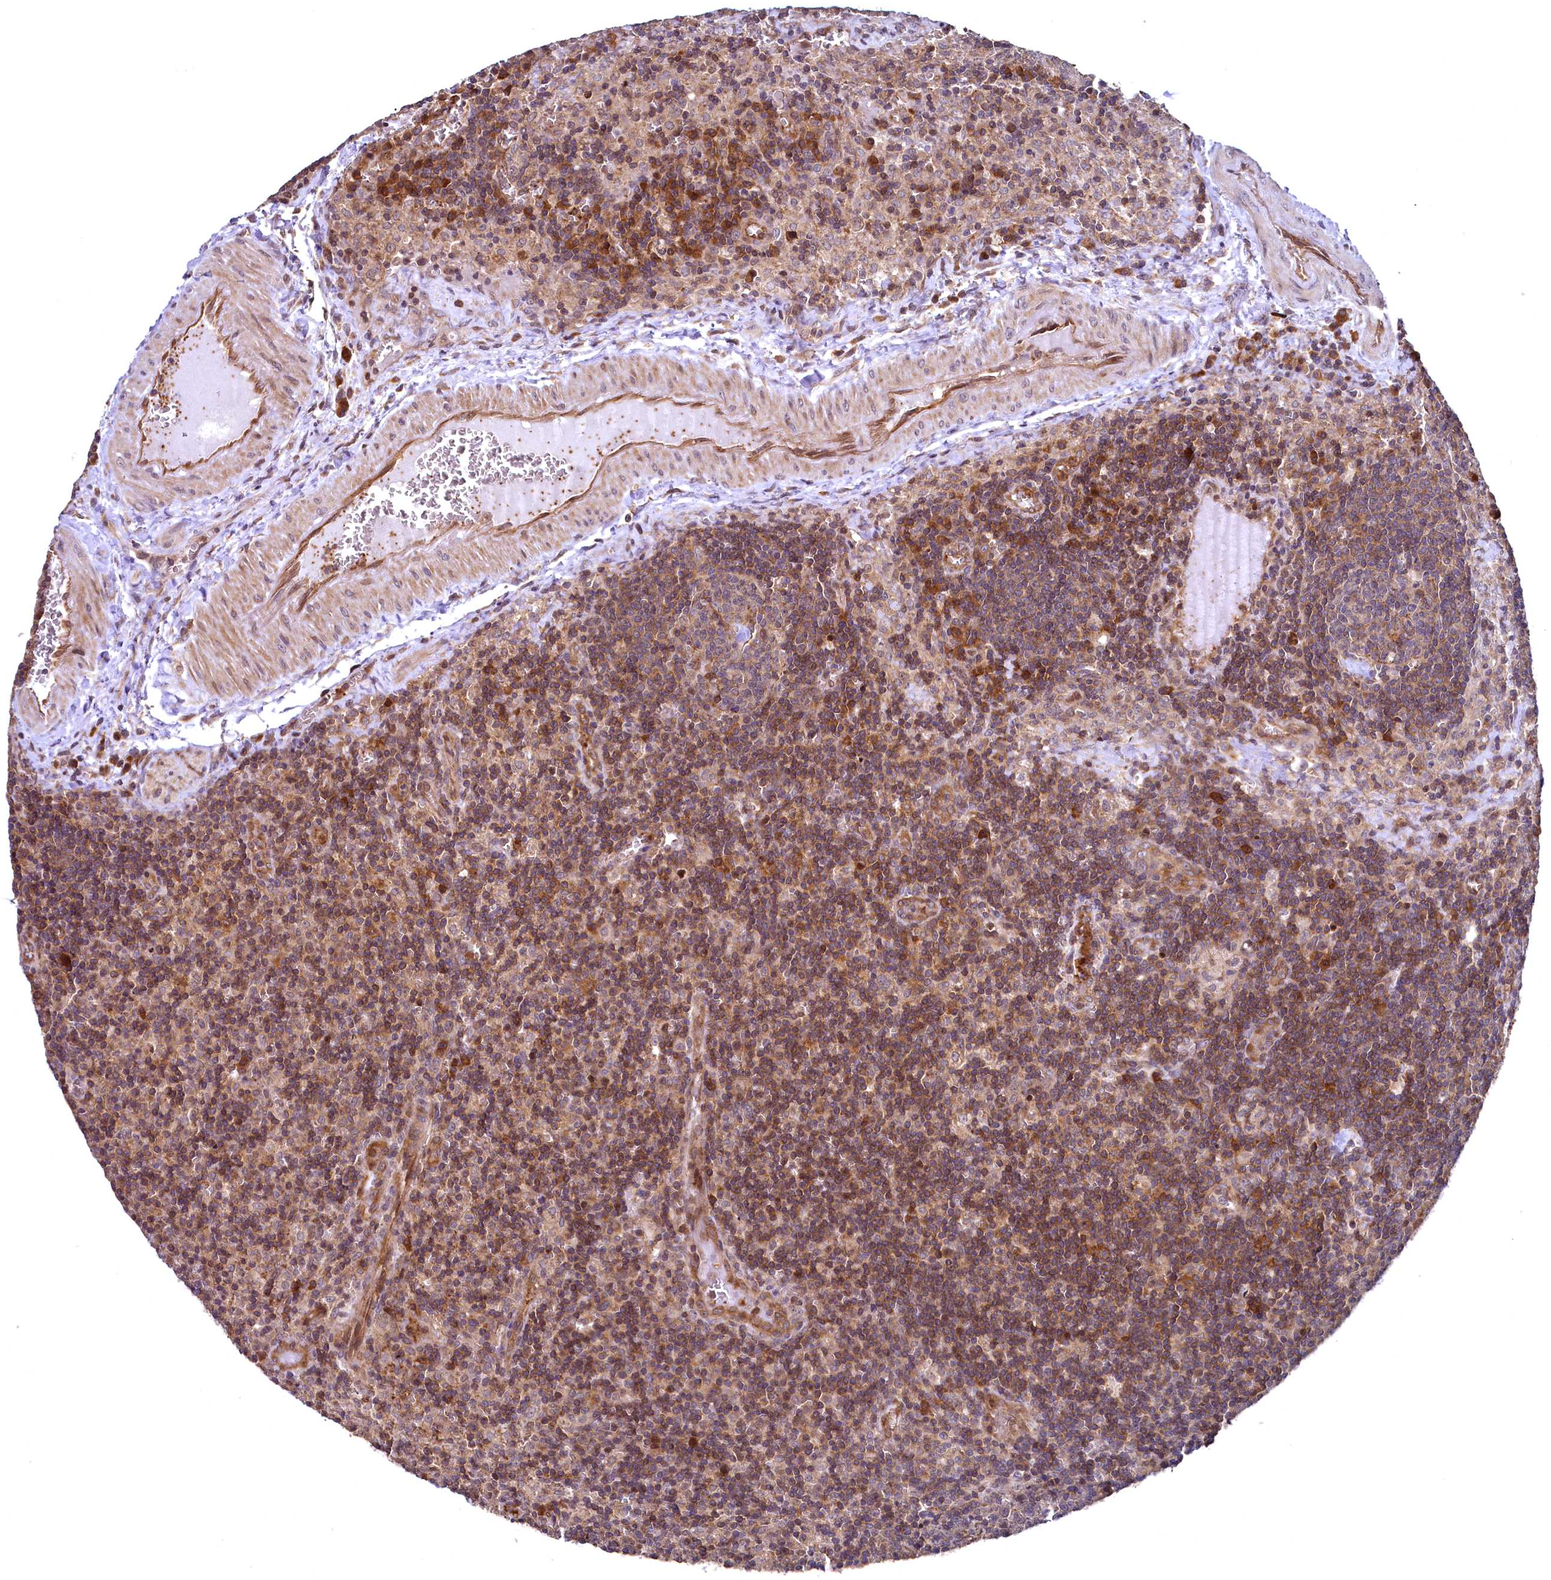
{"staining": {"intensity": "weak", "quantity": "<25%", "location": "cytoplasmic/membranous"}, "tissue": "lymph node", "cell_type": "Germinal center cells", "image_type": "normal", "snomed": [{"axis": "morphology", "description": "Normal tissue, NOS"}, {"axis": "topography", "description": "Lymph node"}], "caption": "This is a histopathology image of immunohistochemistry (IHC) staining of benign lymph node, which shows no positivity in germinal center cells.", "gene": "SVIP", "patient": {"sex": "male", "age": 58}}